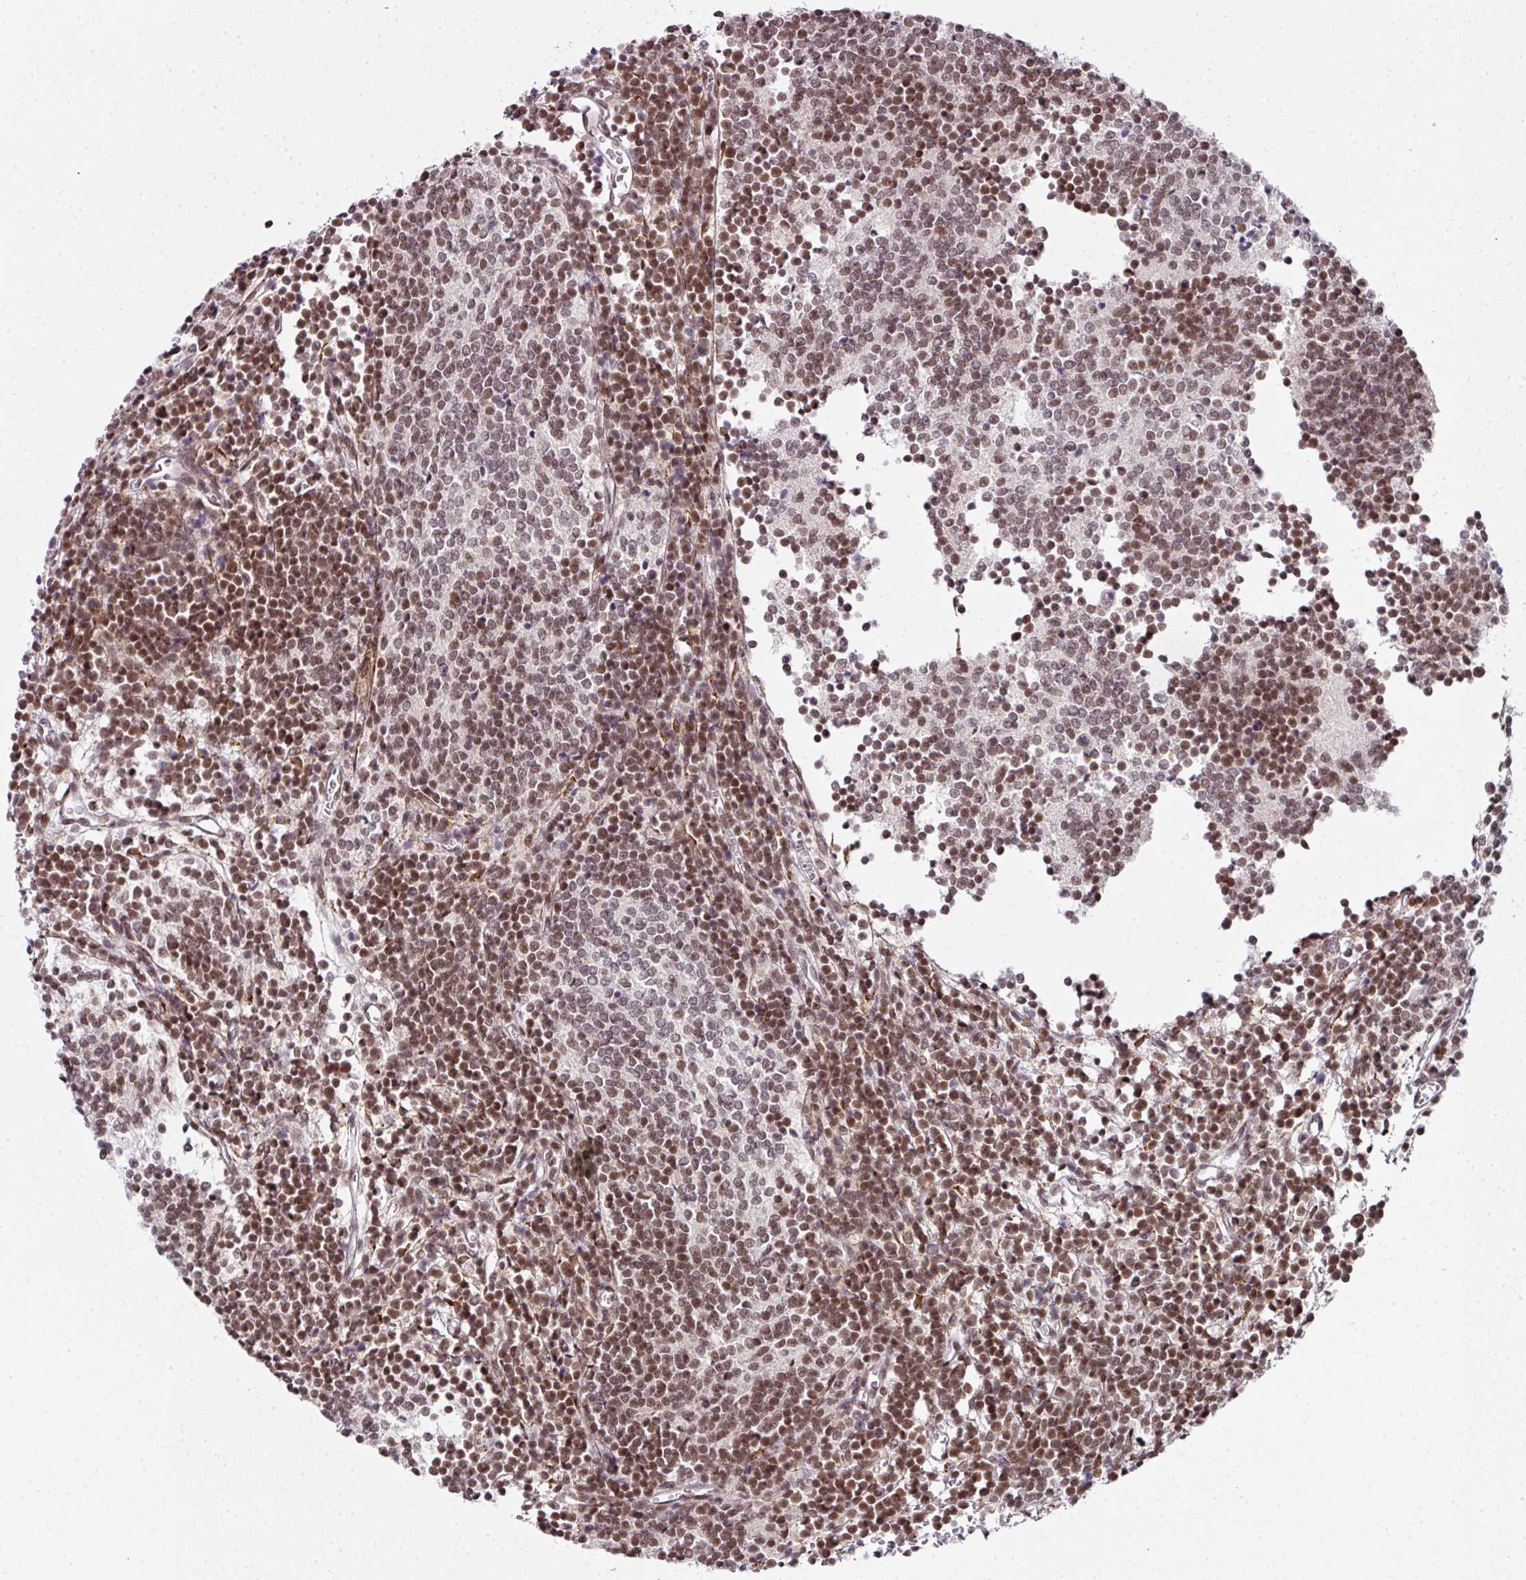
{"staining": {"intensity": "moderate", "quantity": ">75%", "location": "nuclear"}, "tissue": "glioma", "cell_type": "Tumor cells", "image_type": "cancer", "snomed": [{"axis": "morphology", "description": "Glioma, malignant, Low grade"}, {"axis": "topography", "description": "Brain"}], "caption": "A medium amount of moderate nuclear staining is appreciated in approximately >75% of tumor cells in glioma tissue.", "gene": "NFYA", "patient": {"sex": "female", "age": 1}}